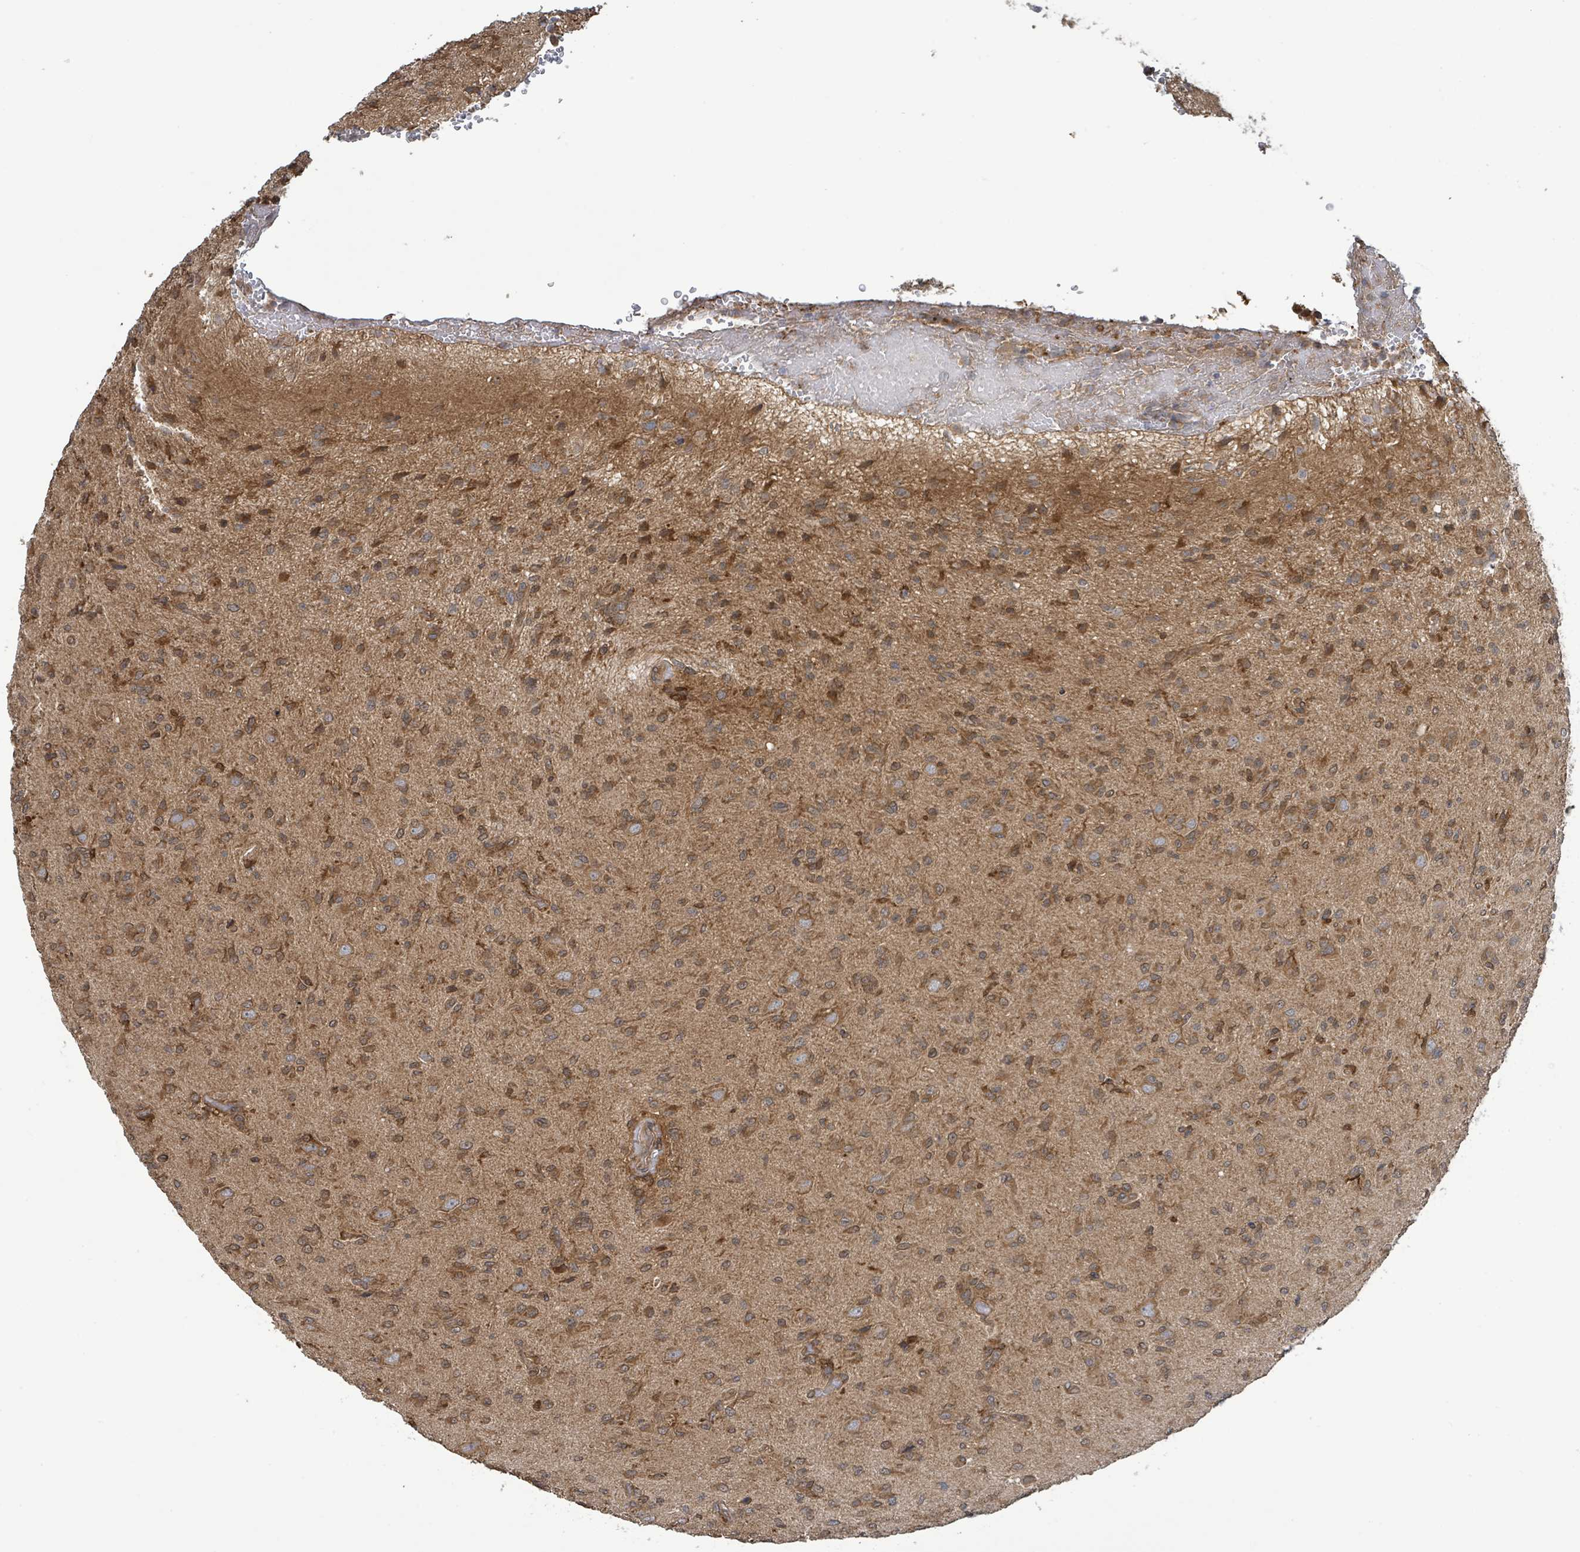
{"staining": {"intensity": "moderate", "quantity": ">75%", "location": "cytoplasmic/membranous"}, "tissue": "glioma", "cell_type": "Tumor cells", "image_type": "cancer", "snomed": [{"axis": "morphology", "description": "Glioma, malignant, High grade"}, {"axis": "topography", "description": "Brain"}], "caption": "This histopathology image shows immunohistochemistry staining of malignant high-grade glioma, with medium moderate cytoplasmic/membranous staining in about >75% of tumor cells.", "gene": "ARPIN", "patient": {"sex": "male", "age": 36}}